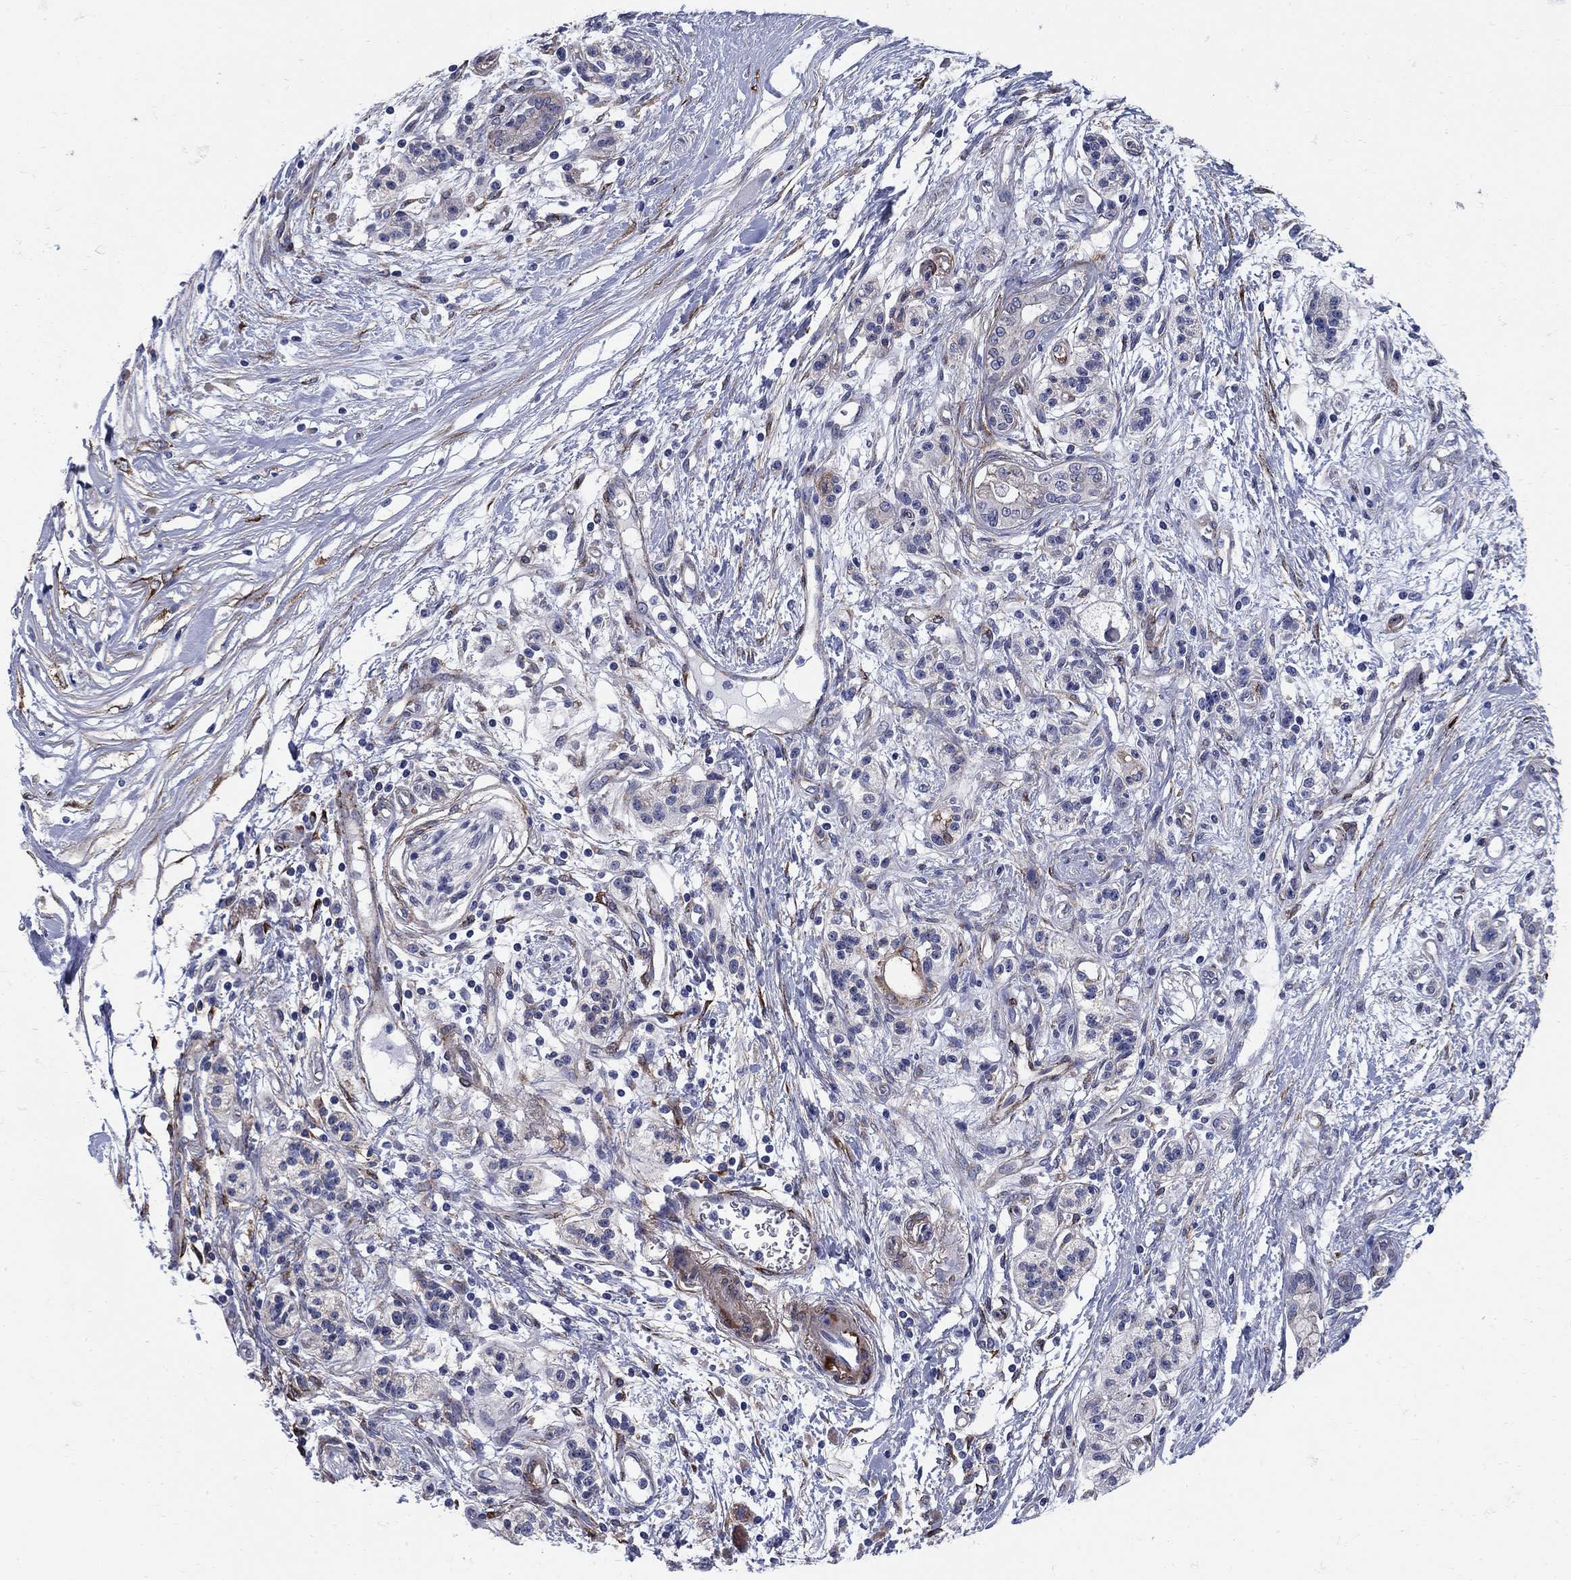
{"staining": {"intensity": "negative", "quantity": "none", "location": "none"}, "tissue": "pancreatic cancer", "cell_type": "Tumor cells", "image_type": "cancer", "snomed": [{"axis": "morphology", "description": "Adenocarcinoma, NOS"}, {"axis": "topography", "description": "Pancreas"}], "caption": "There is no significant positivity in tumor cells of adenocarcinoma (pancreatic).", "gene": "SEPTIN8", "patient": {"sex": "female", "age": 77}}